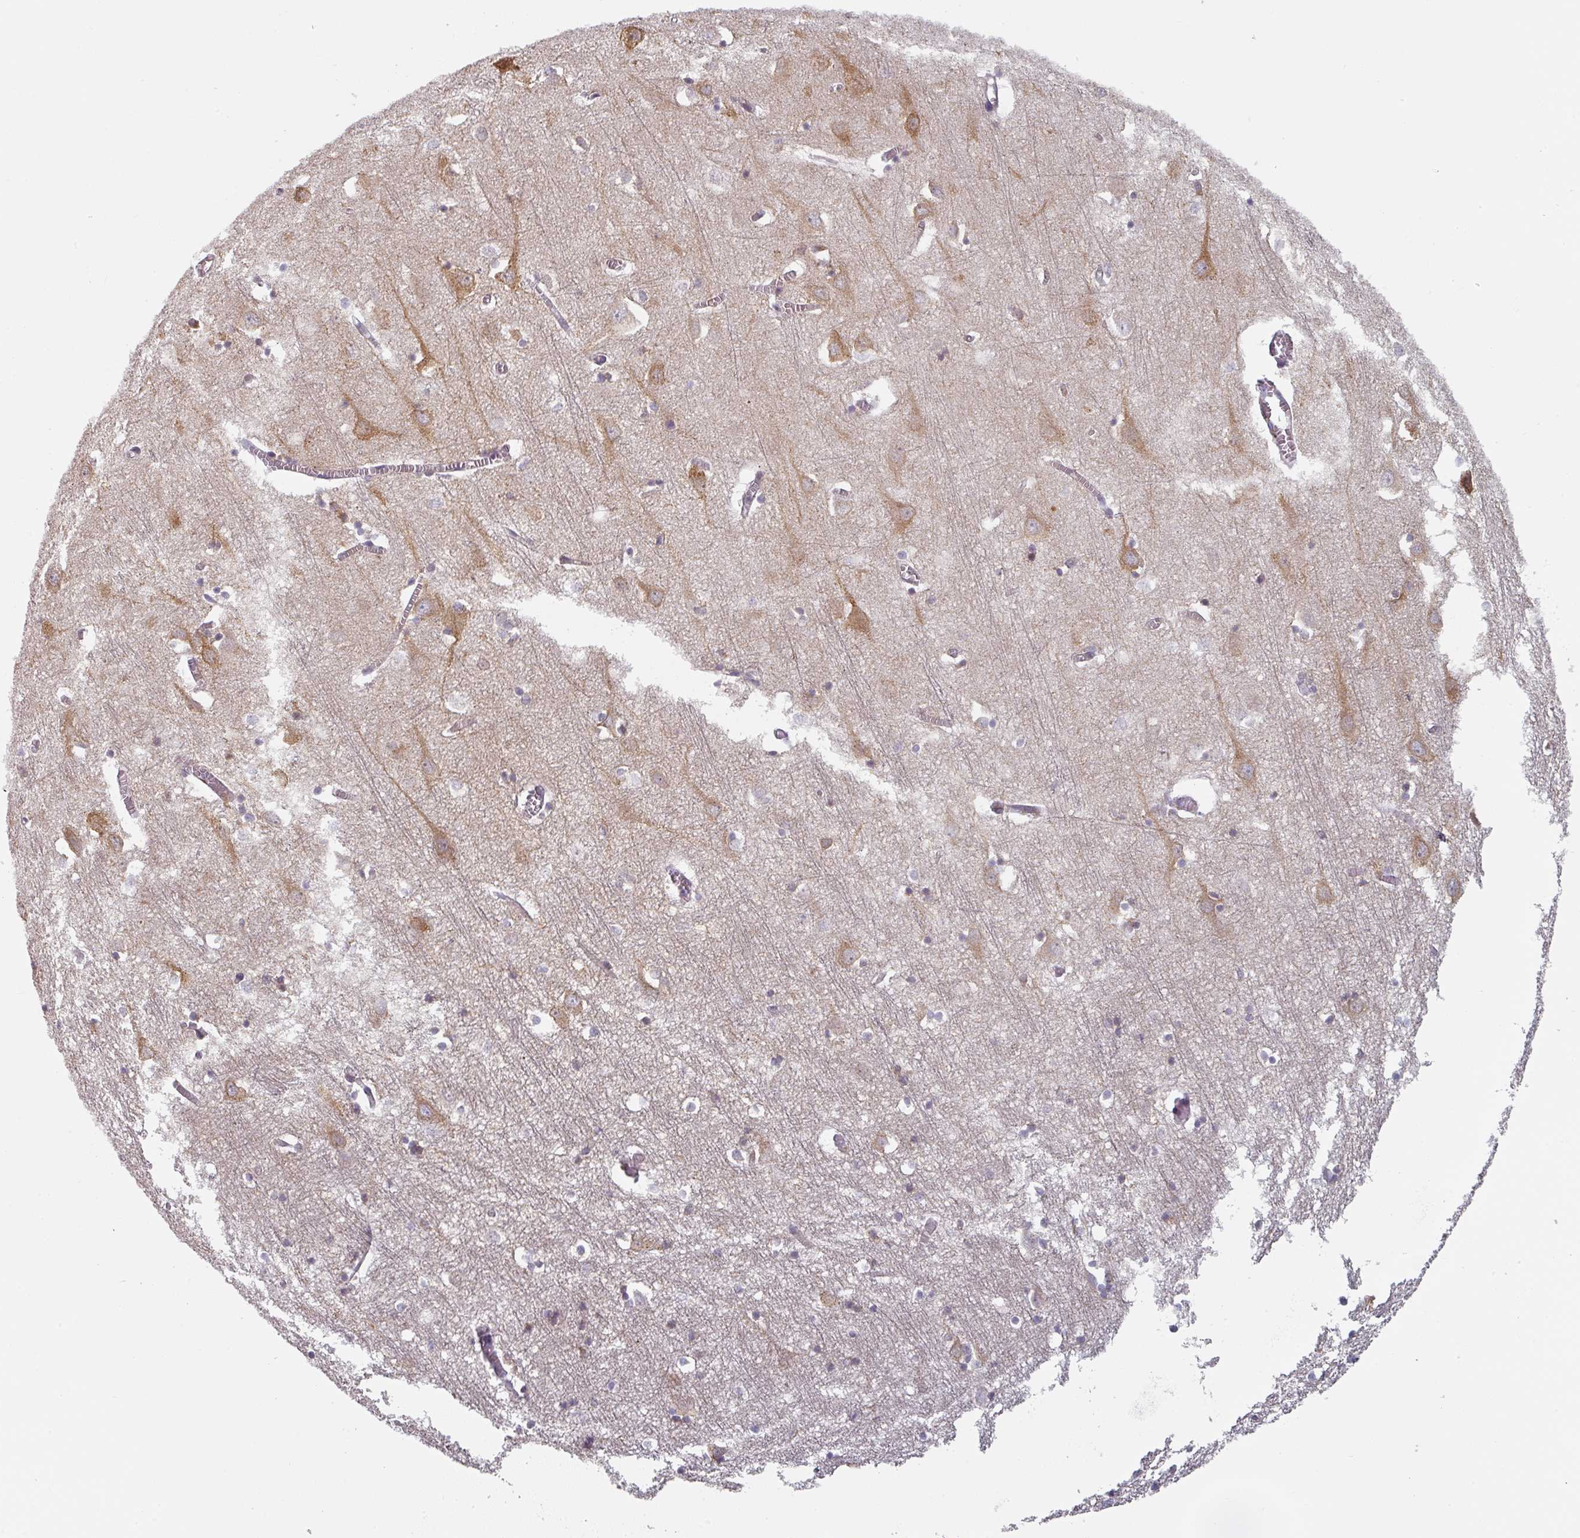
{"staining": {"intensity": "weak", "quantity": "<25%", "location": "cytoplasmic/membranous"}, "tissue": "cerebral cortex", "cell_type": "Endothelial cells", "image_type": "normal", "snomed": [{"axis": "morphology", "description": "Normal tissue, NOS"}, {"axis": "topography", "description": "Cerebral cortex"}], "caption": "Image shows no protein positivity in endothelial cells of unremarkable cerebral cortex. The staining is performed using DAB brown chromogen with nuclei counter-stained in using hematoxylin.", "gene": "TAPT1", "patient": {"sex": "male", "age": 70}}